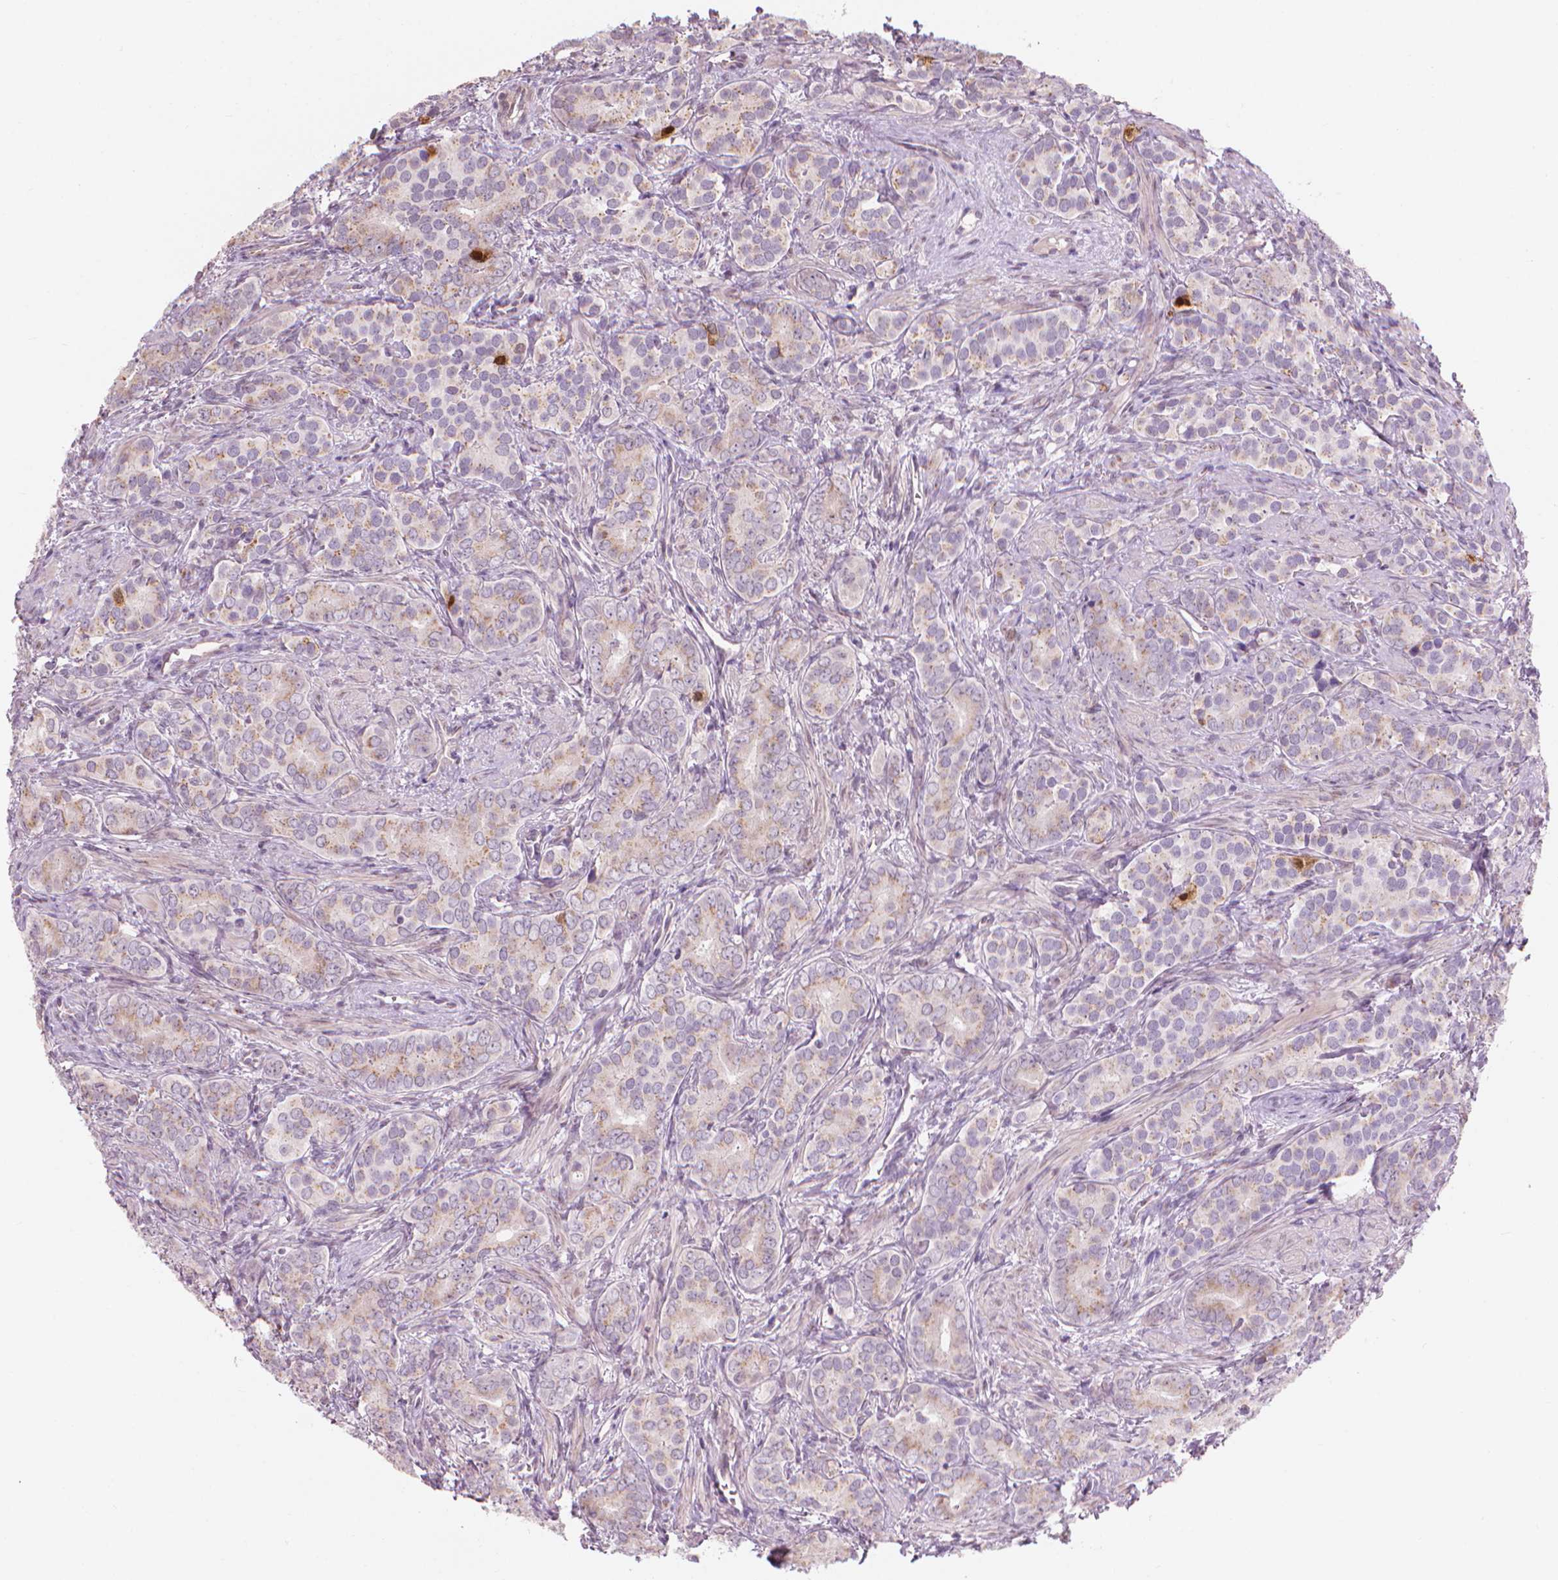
{"staining": {"intensity": "moderate", "quantity": "<25%", "location": "cytoplasmic/membranous"}, "tissue": "prostate cancer", "cell_type": "Tumor cells", "image_type": "cancer", "snomed": [{"axis": "morphology", "description": "Adenocarcinoma, High grade"}, {"axis": "topography", "description": "Prostate"}], "caption": "DAB (3,3'-diaminobenzidine) immunohistochemical staining of high-grade adenocarcinoma (prostate) demonstrates moderate cytoplasmic/membranous protein positivity in approximately <25% of tumor cells.", "gene": "IFFO1", "patient": {"sex": "male", "age": 84}}